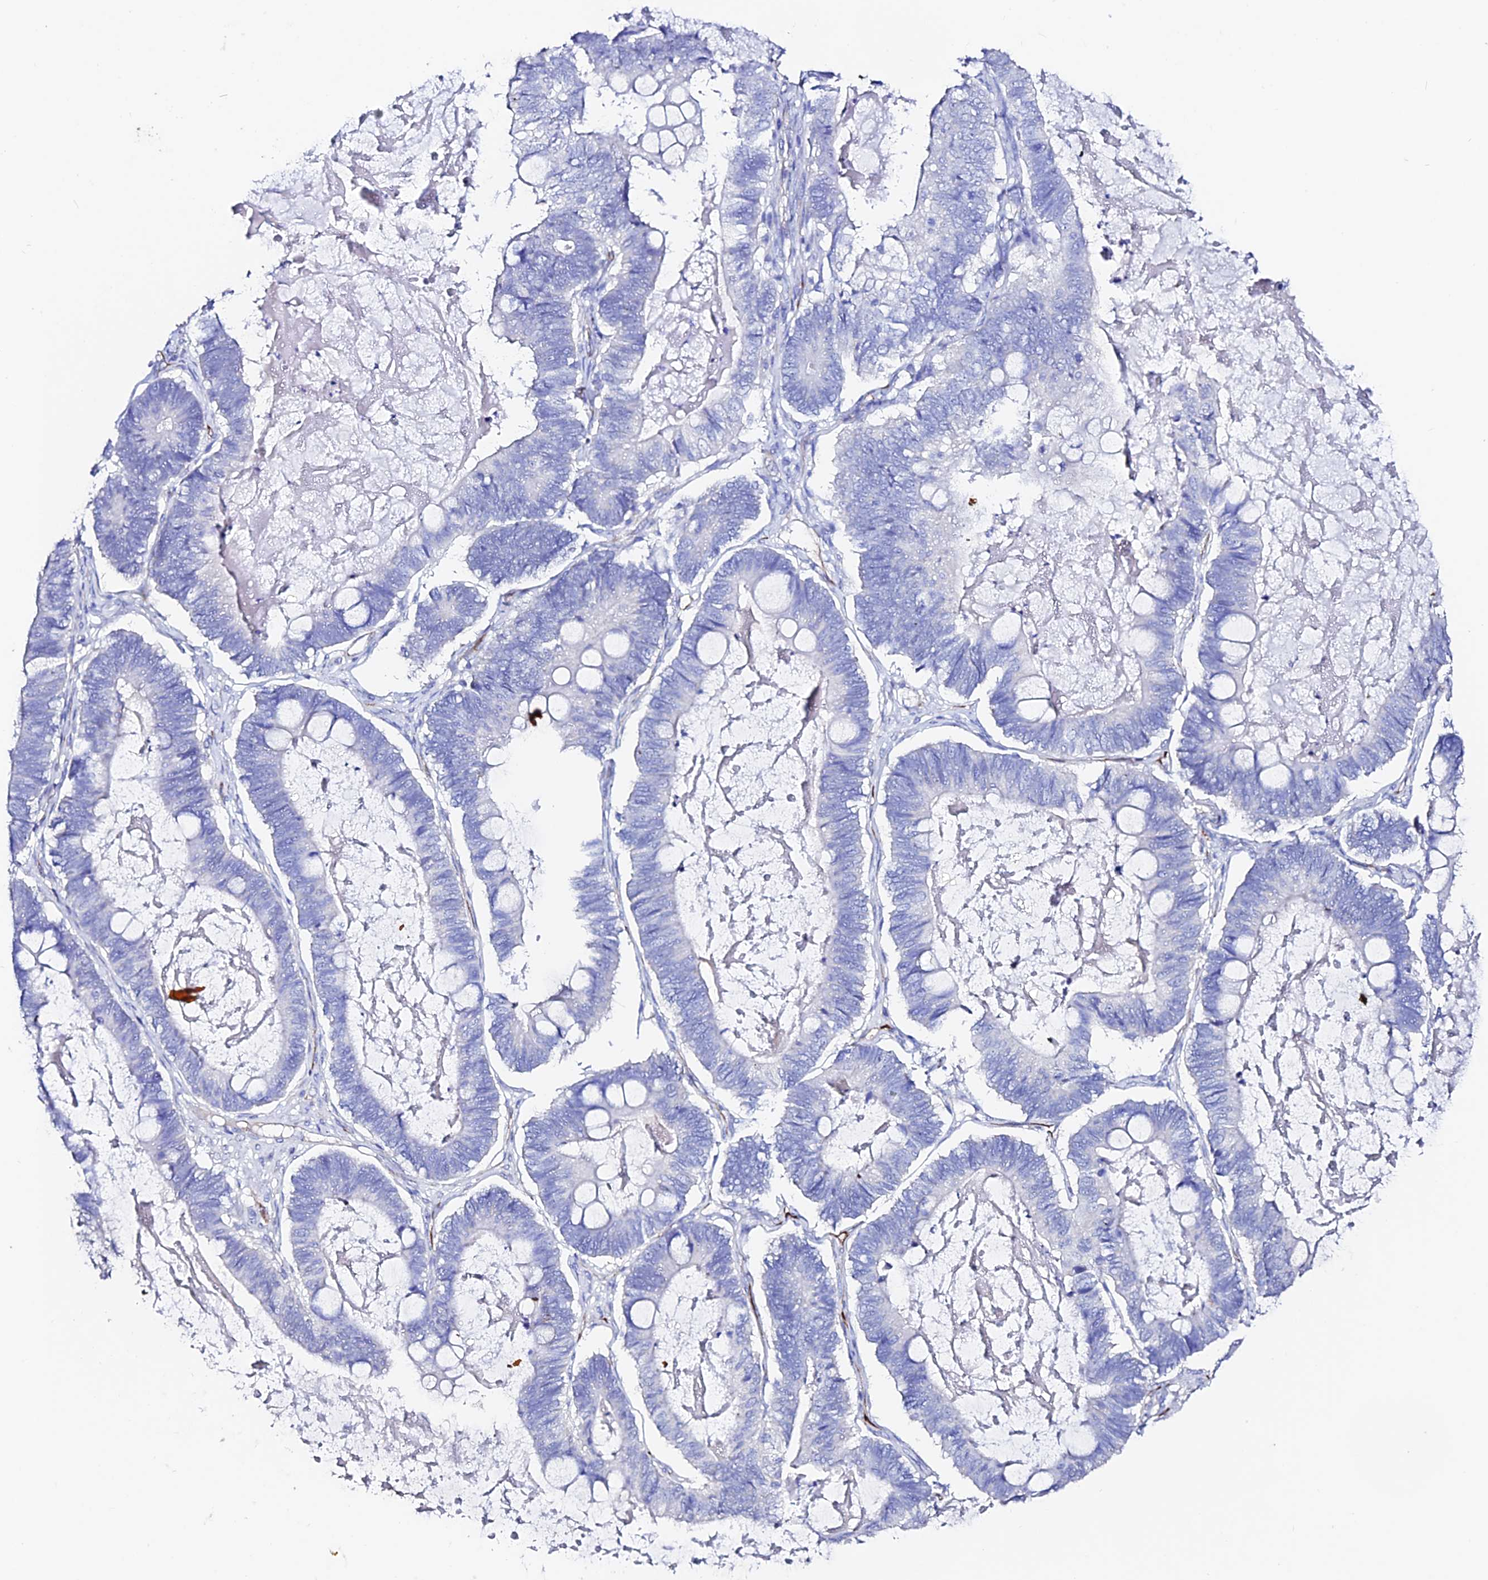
{"staining": {"intensity": "negative", "quantity": "none", "location": "none"}, "tissue": "ovarian cancer", "cell_type": "Tumor cells", "image_type": "cancer", "snomed": [{"axis": "morphology", "description": "Cystadenocarcinoma, mucinous, NOS"}, {"axis": "topography", "description": "Ovary"}], "caption": "Immunohistochemical staining of human ovarian cancer (mucinous cystadenocarcinoma) displays no significant staining in tumor cells. (Brightfield microscopy of DAB IHC at high magnification).", "gene": "ESM1", "patient": {"sex": "female", "age": 61}}